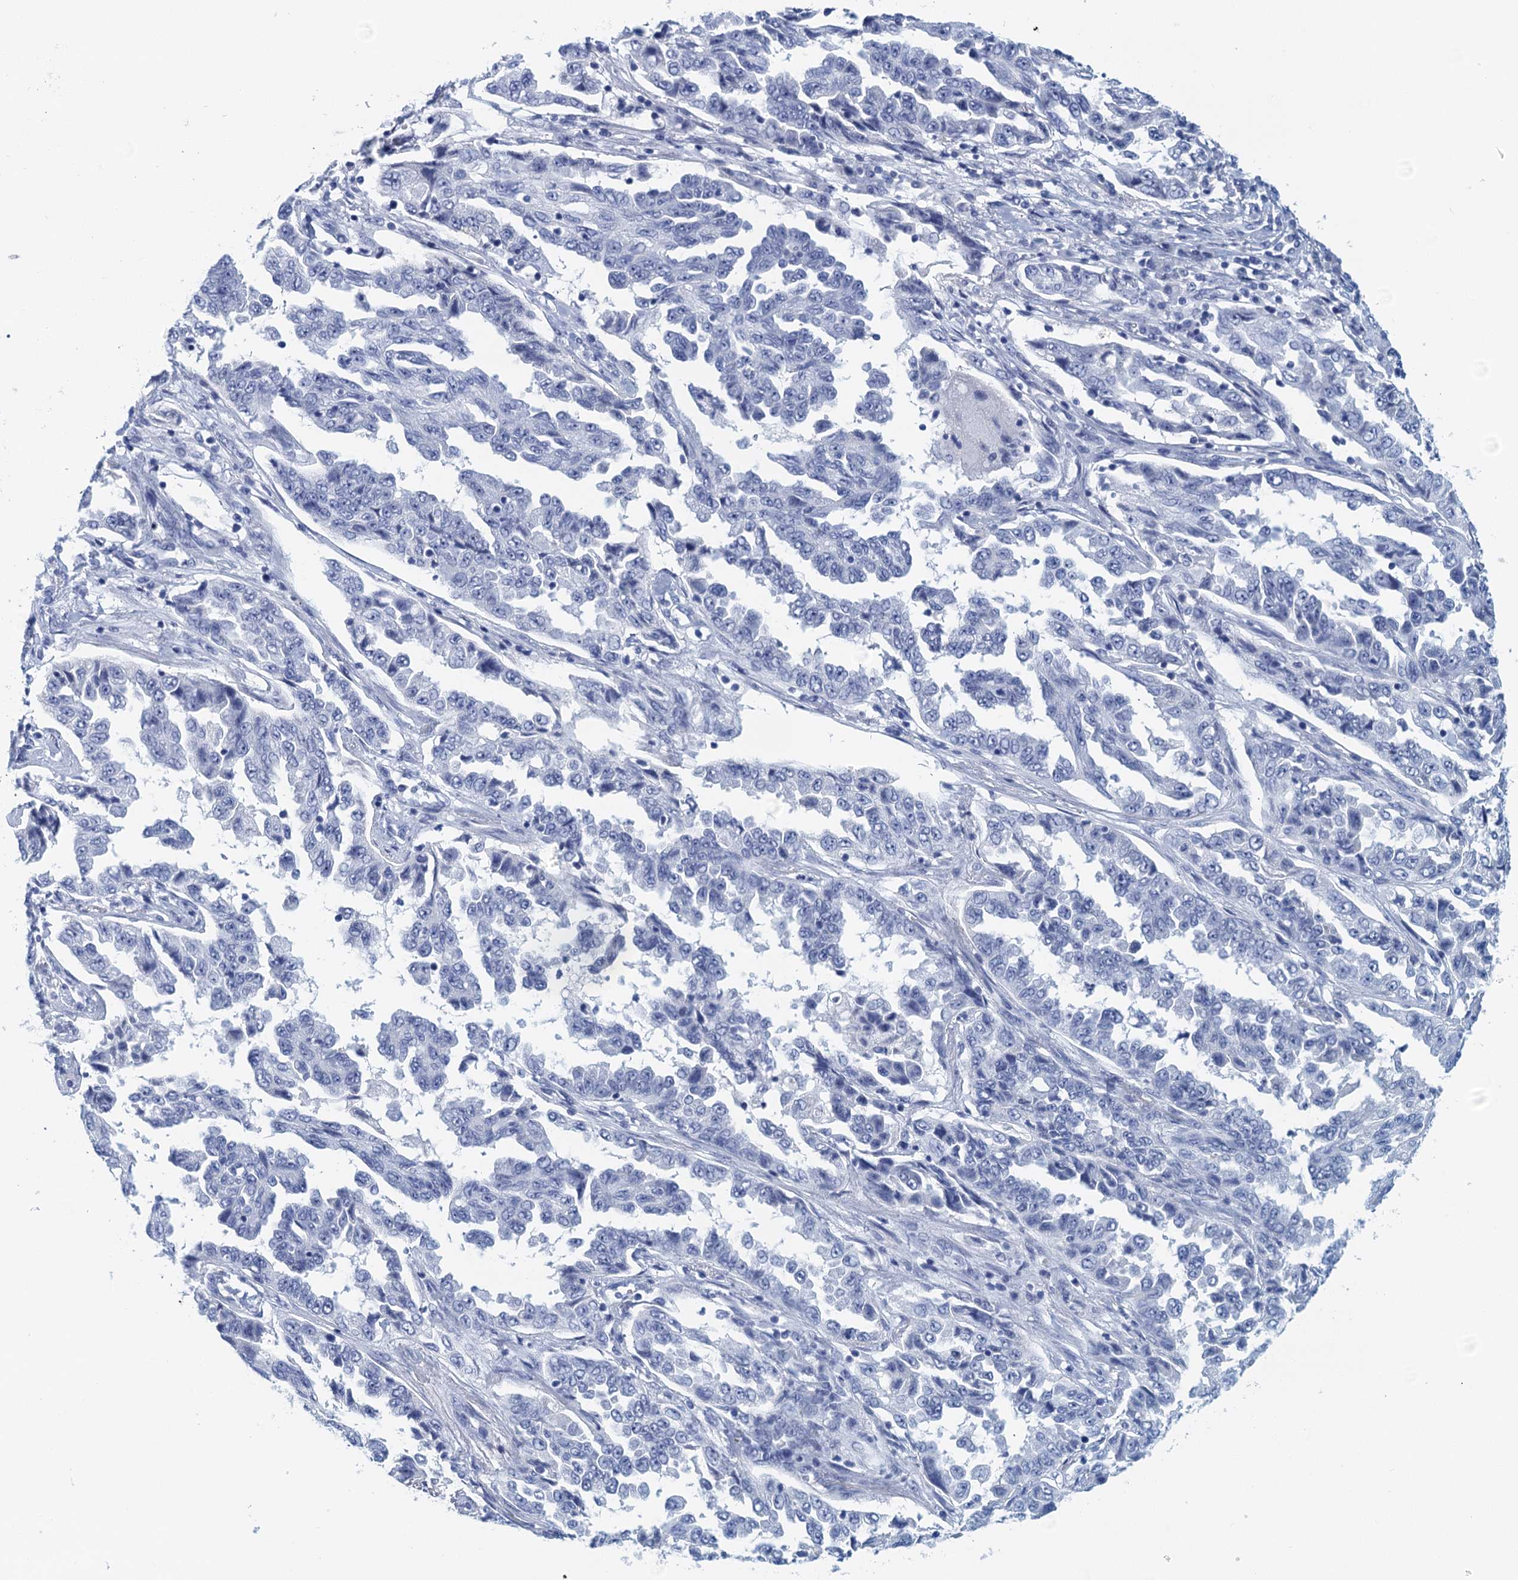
{"staining": {"intensity": "negative", "quantity": "none", "location": "none"}, "tissue": "lung cancer", "cell_type": "Tumor cells", "image_type": "cancer", "snomed": [{"axis": "morphology", "description": "Adenocarcinoma, NOS"}, {"axis": "topography", "description": "Lung"}], "caption": "Immunohistochemical staining of lung adenocarcinoma demonstrates no significant expression in tumor cells.", "gene": "CYP51A1", "patient": {"sex": "female", "age": 51}}